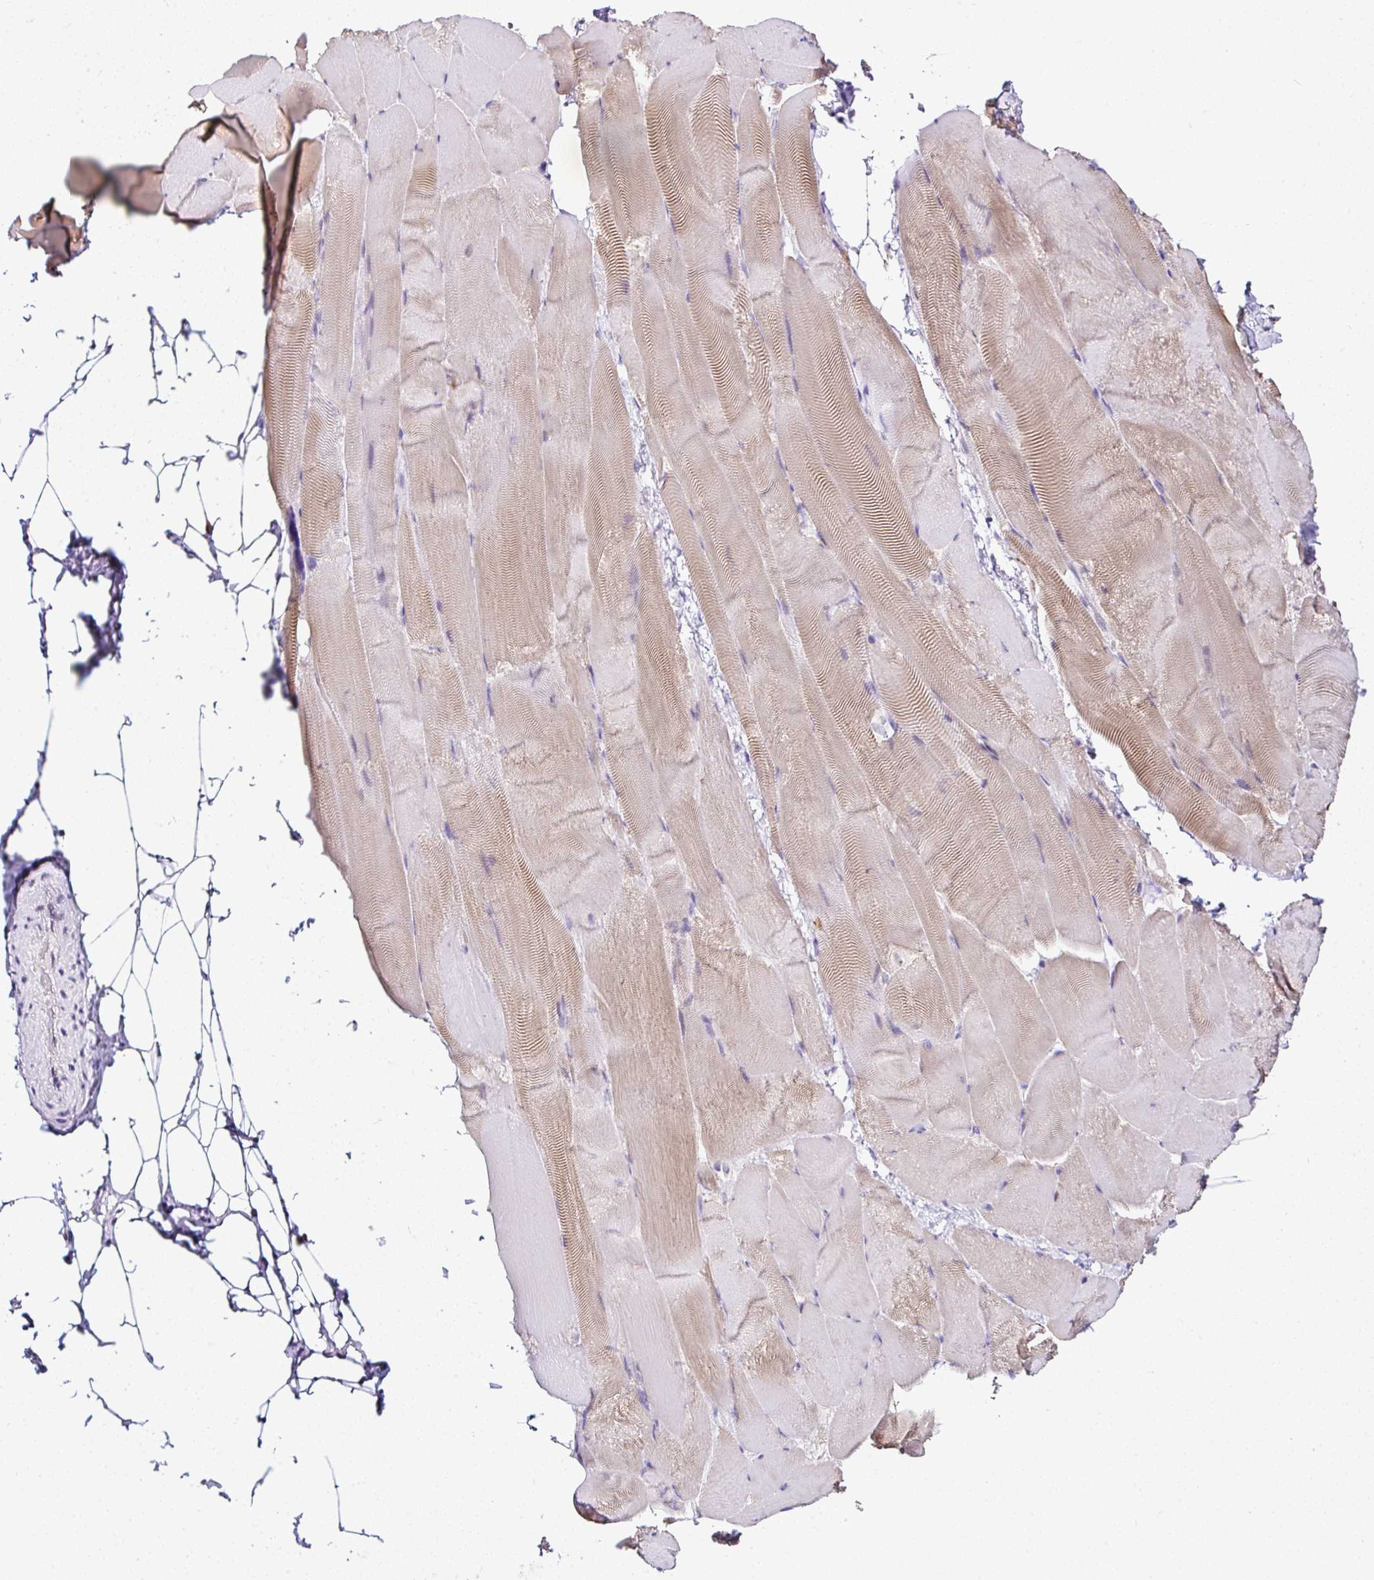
{"staining": {"intensity": "moderate", "quantity": "25%-75%", "location": "cytoplasmic/membranous"}, "tissue": "skeletal muscle", "cell_type": "Myocytes", "image_type": "normal", "snomed": [{"axis": "morphology", "description": "Normal tissue, NOS"}, {"axis": "topography", "description": "Skeletal muscle"}], "caption": "Brown immunohistochemical staining in benign human skeletal muscle demonstrates moderate cytoplasmic/membranous expression in about 25%-75% of myocytes.", "gene": "PTPN2", "patient": {"sex": "female", "age": 64}}